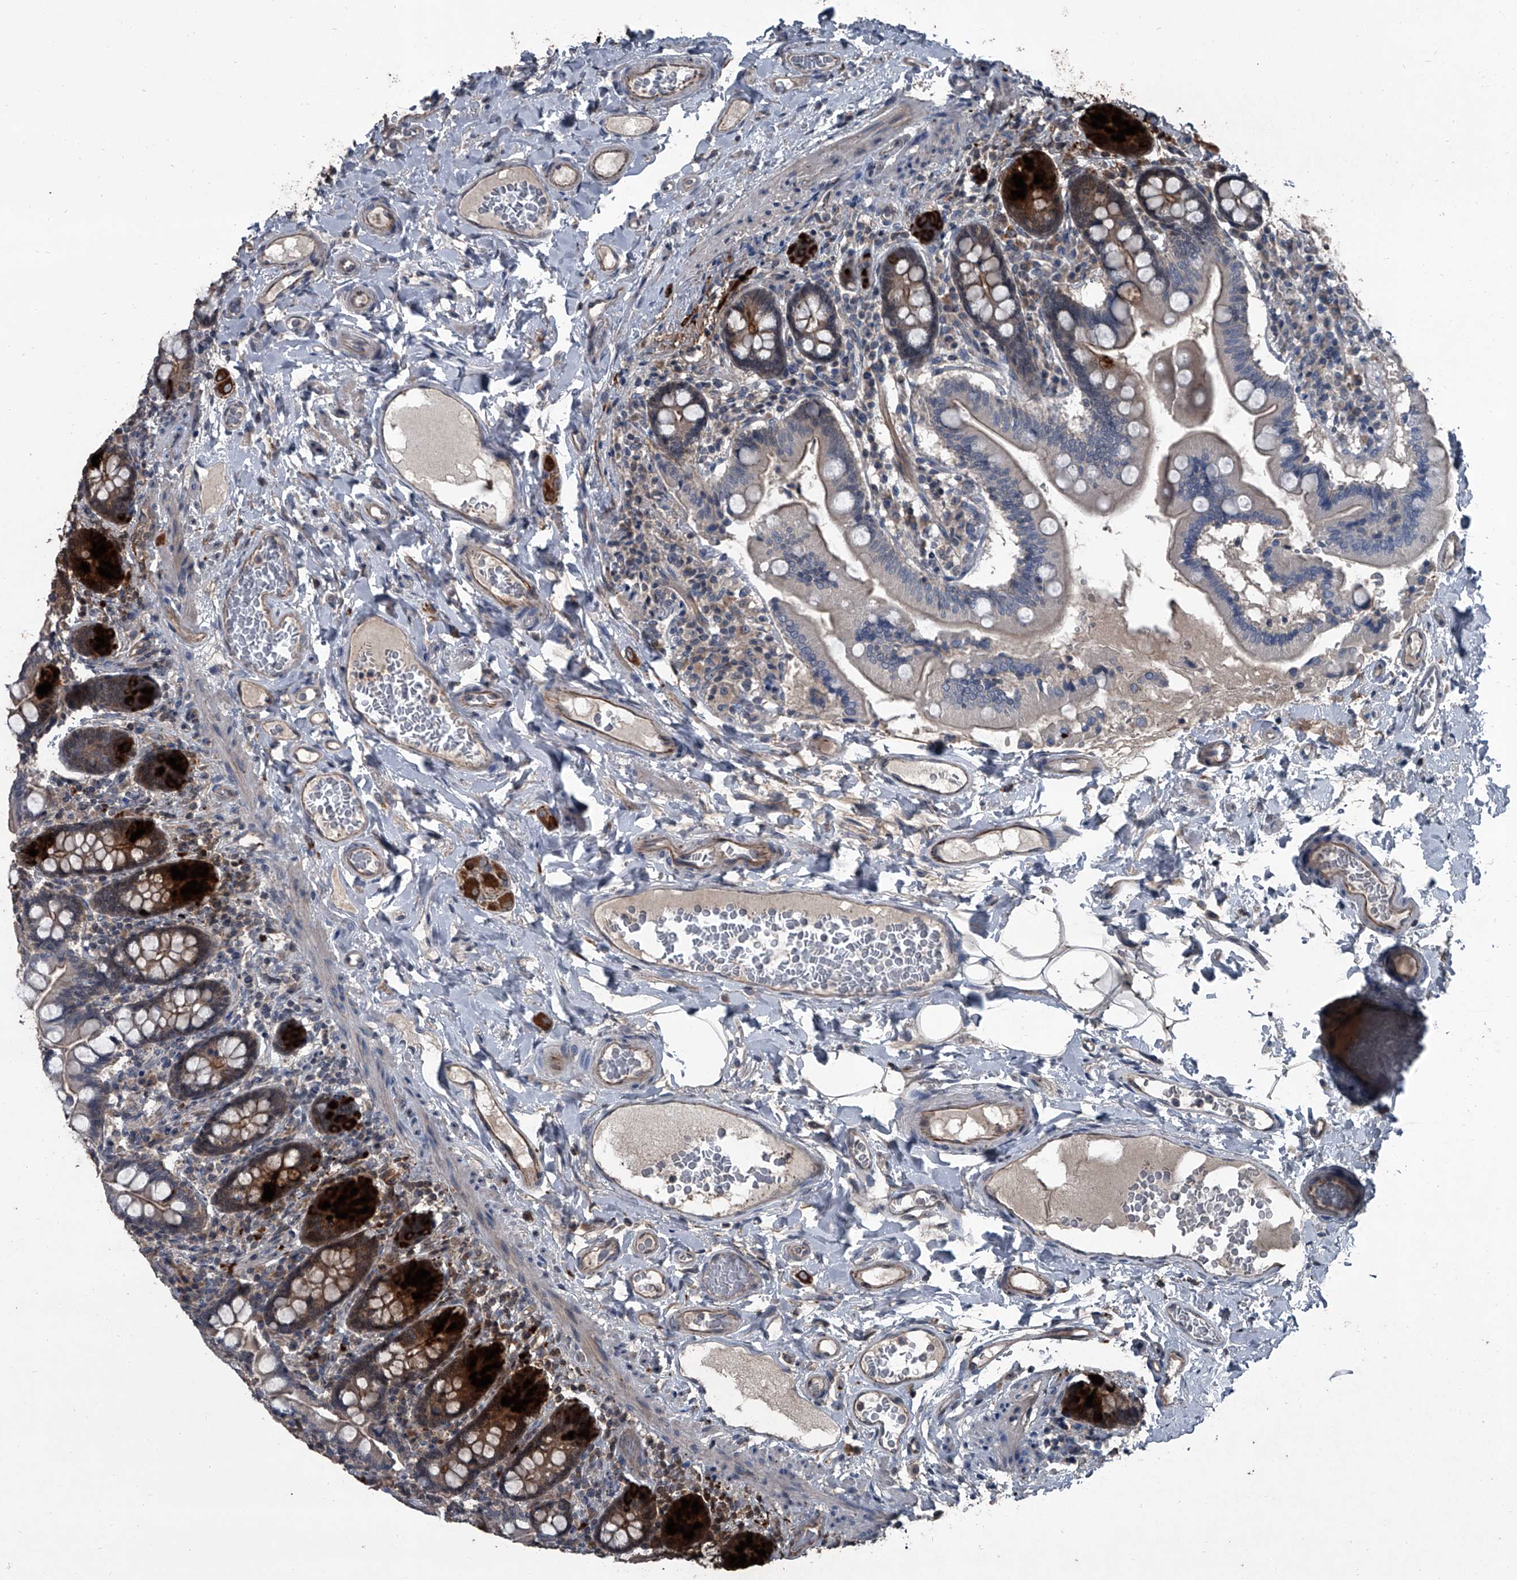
{"staining": {"intensity": "strong", "quantity": "<25%", "location": "cytoplasmic/membranous"}, "tissue": "small intestine", "cell_type": "Glandular cells", "image_type": "normal", "snomed": [{"axis": "morphology", "description": "Normal tissue, NOS"}, {"axis": "topography", "description": "Small intestine"}], "caption": "IHC (DAB (3,3'-diaminobenzidine)) staining of benign small intestine reveals strong cytoplasmic/membranous protein positivity in about <25% of glandular cells. (DAB (3,3'-diaminobenzidine) IHC, brown staining for protein, blue staining for nuclei).", "gene": "OARD1", "patient": {"sex": "female", "age": 64}}